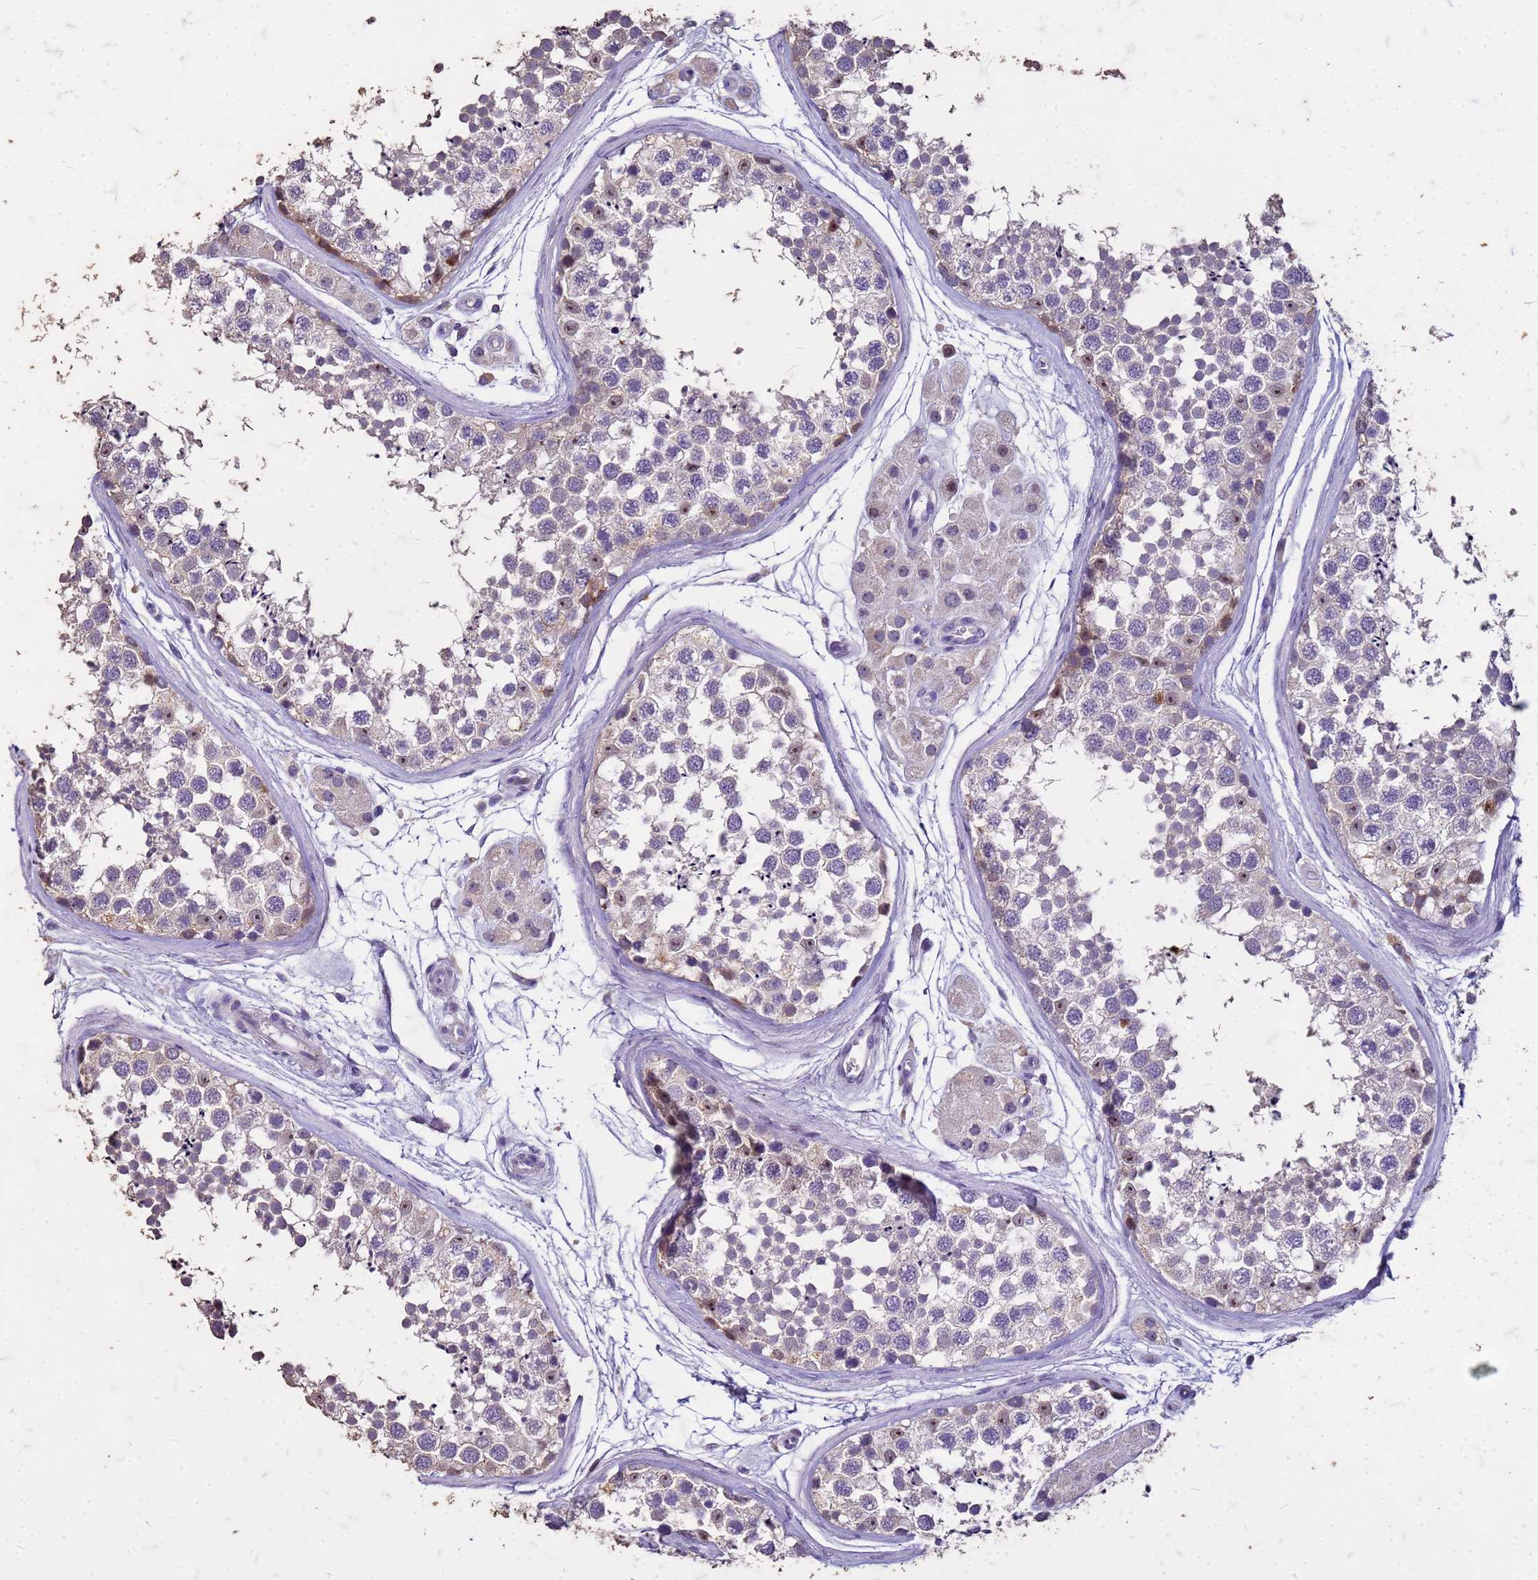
{"staining": {"intensity": "moderate", "quantity": "<25%", "location": "nuclear"}, "tissue": "testis", "cell_type": "Cells in seminiferous ducts", "image_type": "normal", "snomed": [{"axis": "morphology", "description": "Normal tissue, NOS"}, {"axis": "topography", "description": "Testis"}], "caption": "Immunohistochemistry (IHC) (DAB (3,3'-diaminobenzidine)) staining of benign testis reveals moderate nuclear protein staining in approximately <25% of cells in seminiferous ducts.", "gene": "FAM184B", "patient": {"sex": "male", "age": 56}}